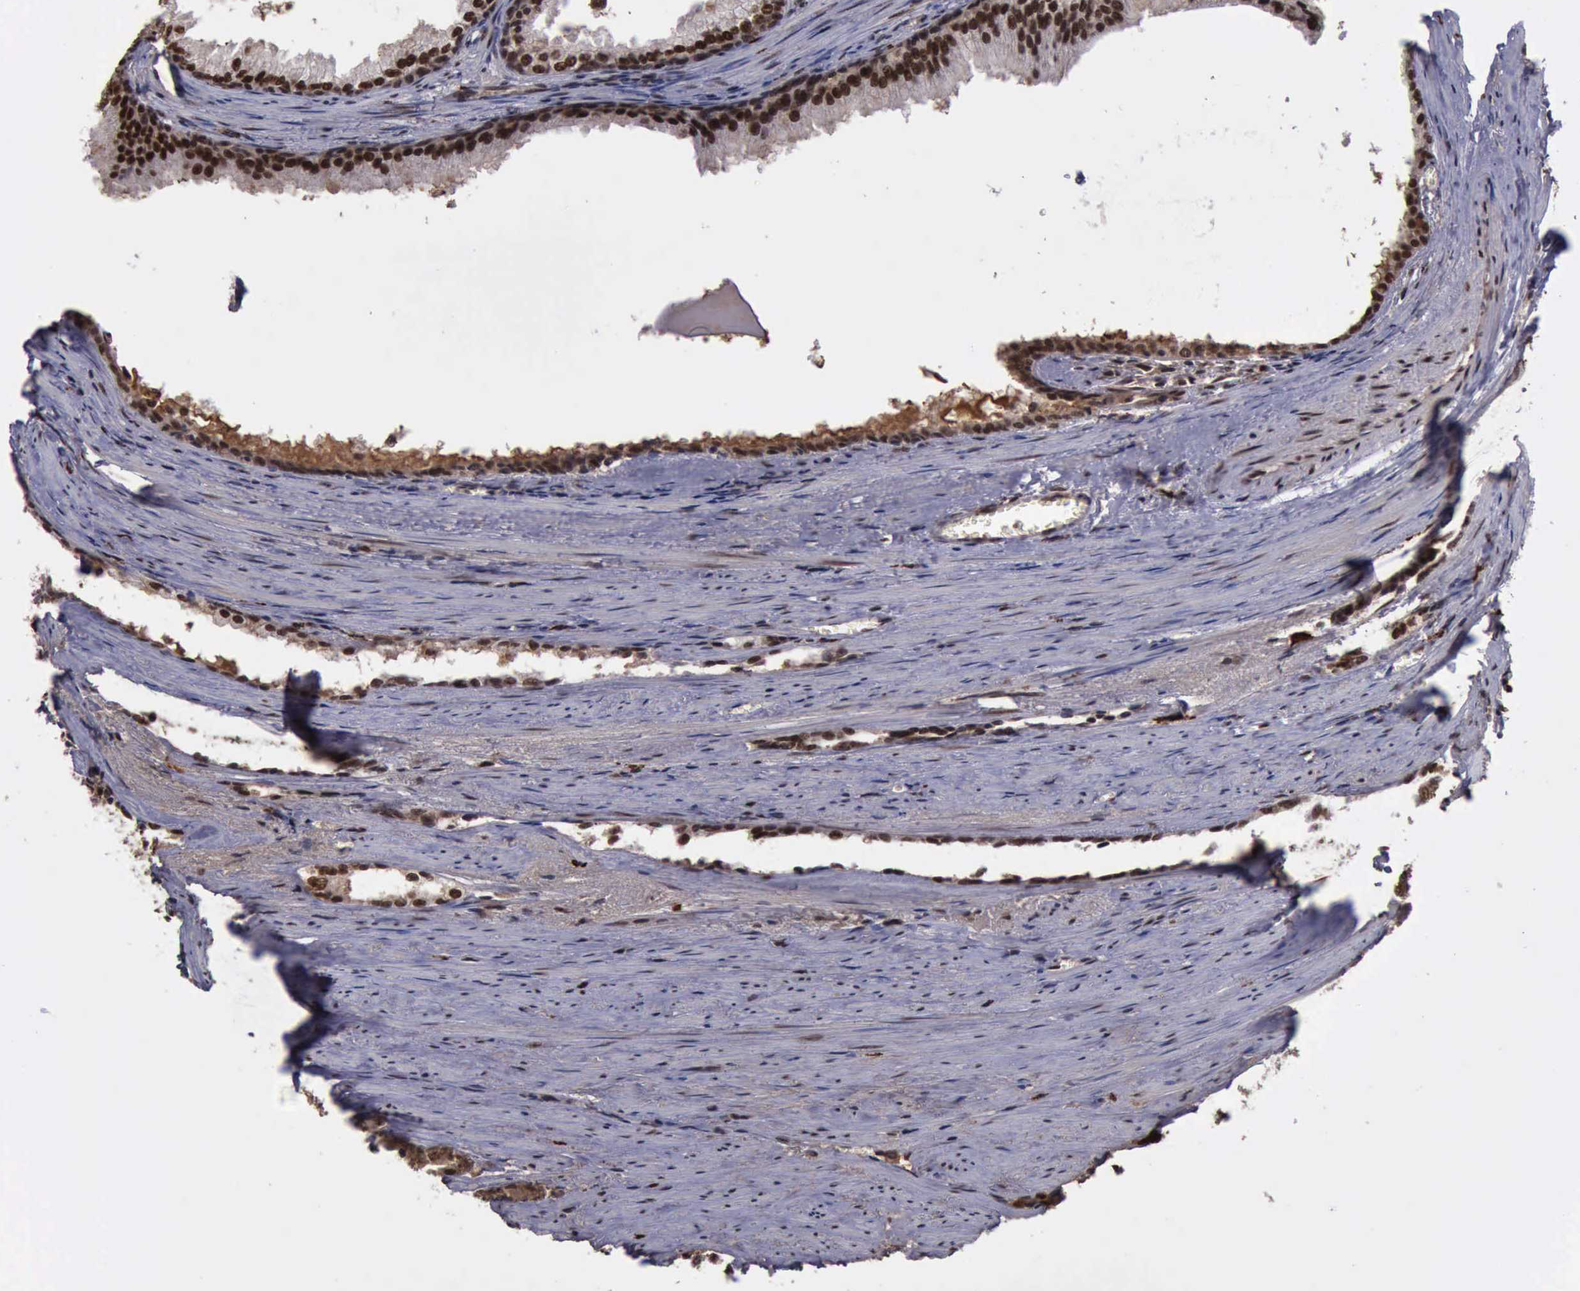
{"staining": {"intensity": "strong", "quantity": ">75%", "location": "cytoplasmic/membranous,nuclear"}, "tissue": "prostate cancer", "cell_type": "Tumor cells", "image_type": "cancer", "snomed": [{"axis": "morphology", "description": "Adenocarcinoma, Medium grade"}, {"axis": "topography", "description": "Prostate"}], "caption": "Immunohistochemical staining of prostate cancer displays high levels of strong cytoplasmic/membranous and nuclear protein expression in approximately >75% of tumor cells.", "gene": "TRMT2A", "patient": {"sex": "male", "age": 79}}